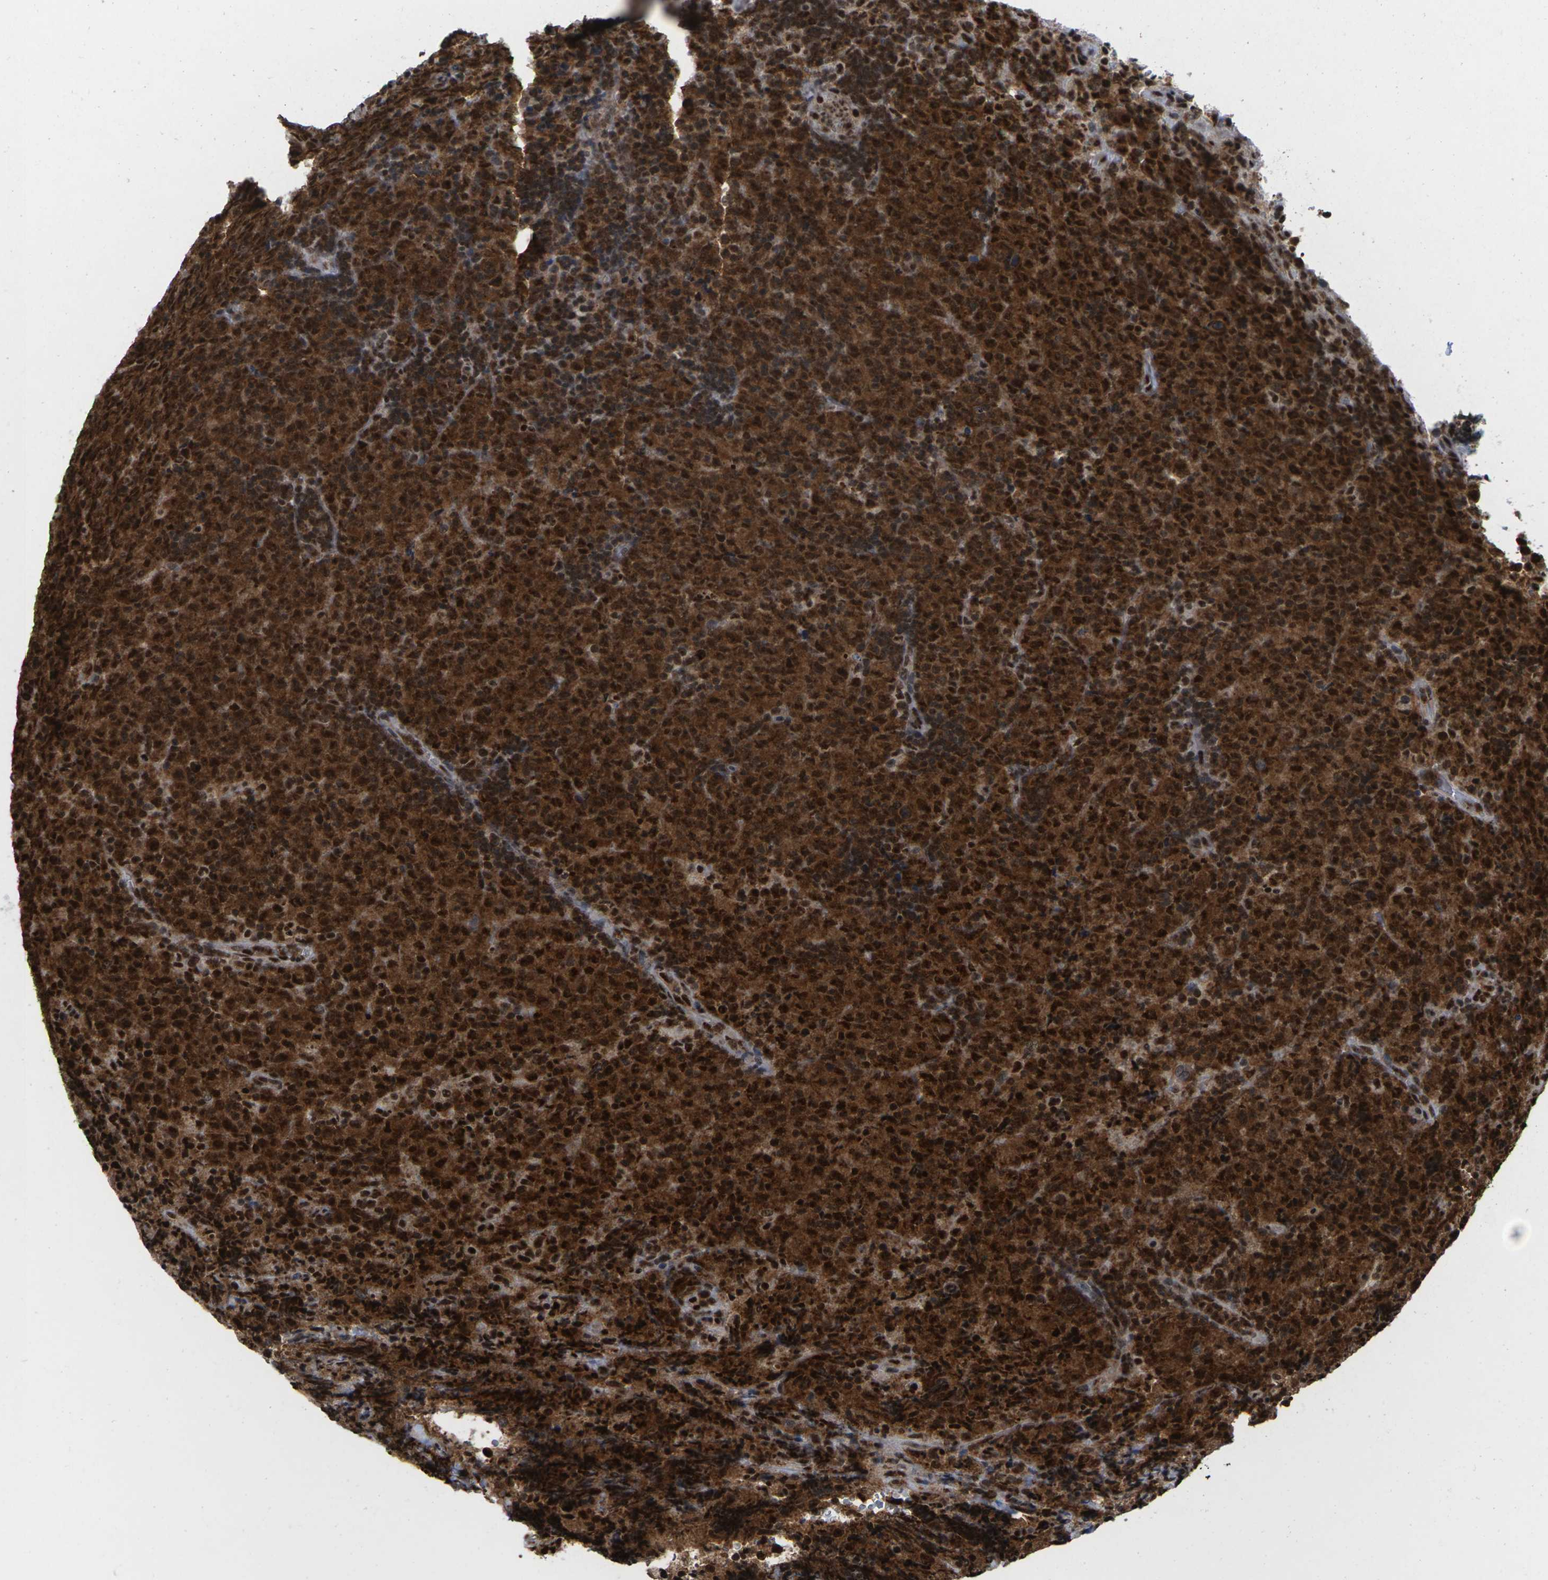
{"staining": {"intensity": "strong", "quantity": ">75%", "location": "cytoplasmic/membranous,nuclear"}, "tissue": "lymphoma", "cell_type": "Tumor cells", "image_type": "cancer", "snomed": [{"axis": "morphology", "description": "Malignant lymphoma, non-Hodgkin's type, High grade"}, {"axis": "topography", "description": "Tonsil"}], "caption": "Tumor cells reveal high levels of strong cytoplasmic/membranous and nuclear positivity in approximately >75% of cells in human high-grade malignant lymphoma, non-Hodgkin's type.", "gene": "MAGOH", "patient": {"sex": "female", "age": 36}}